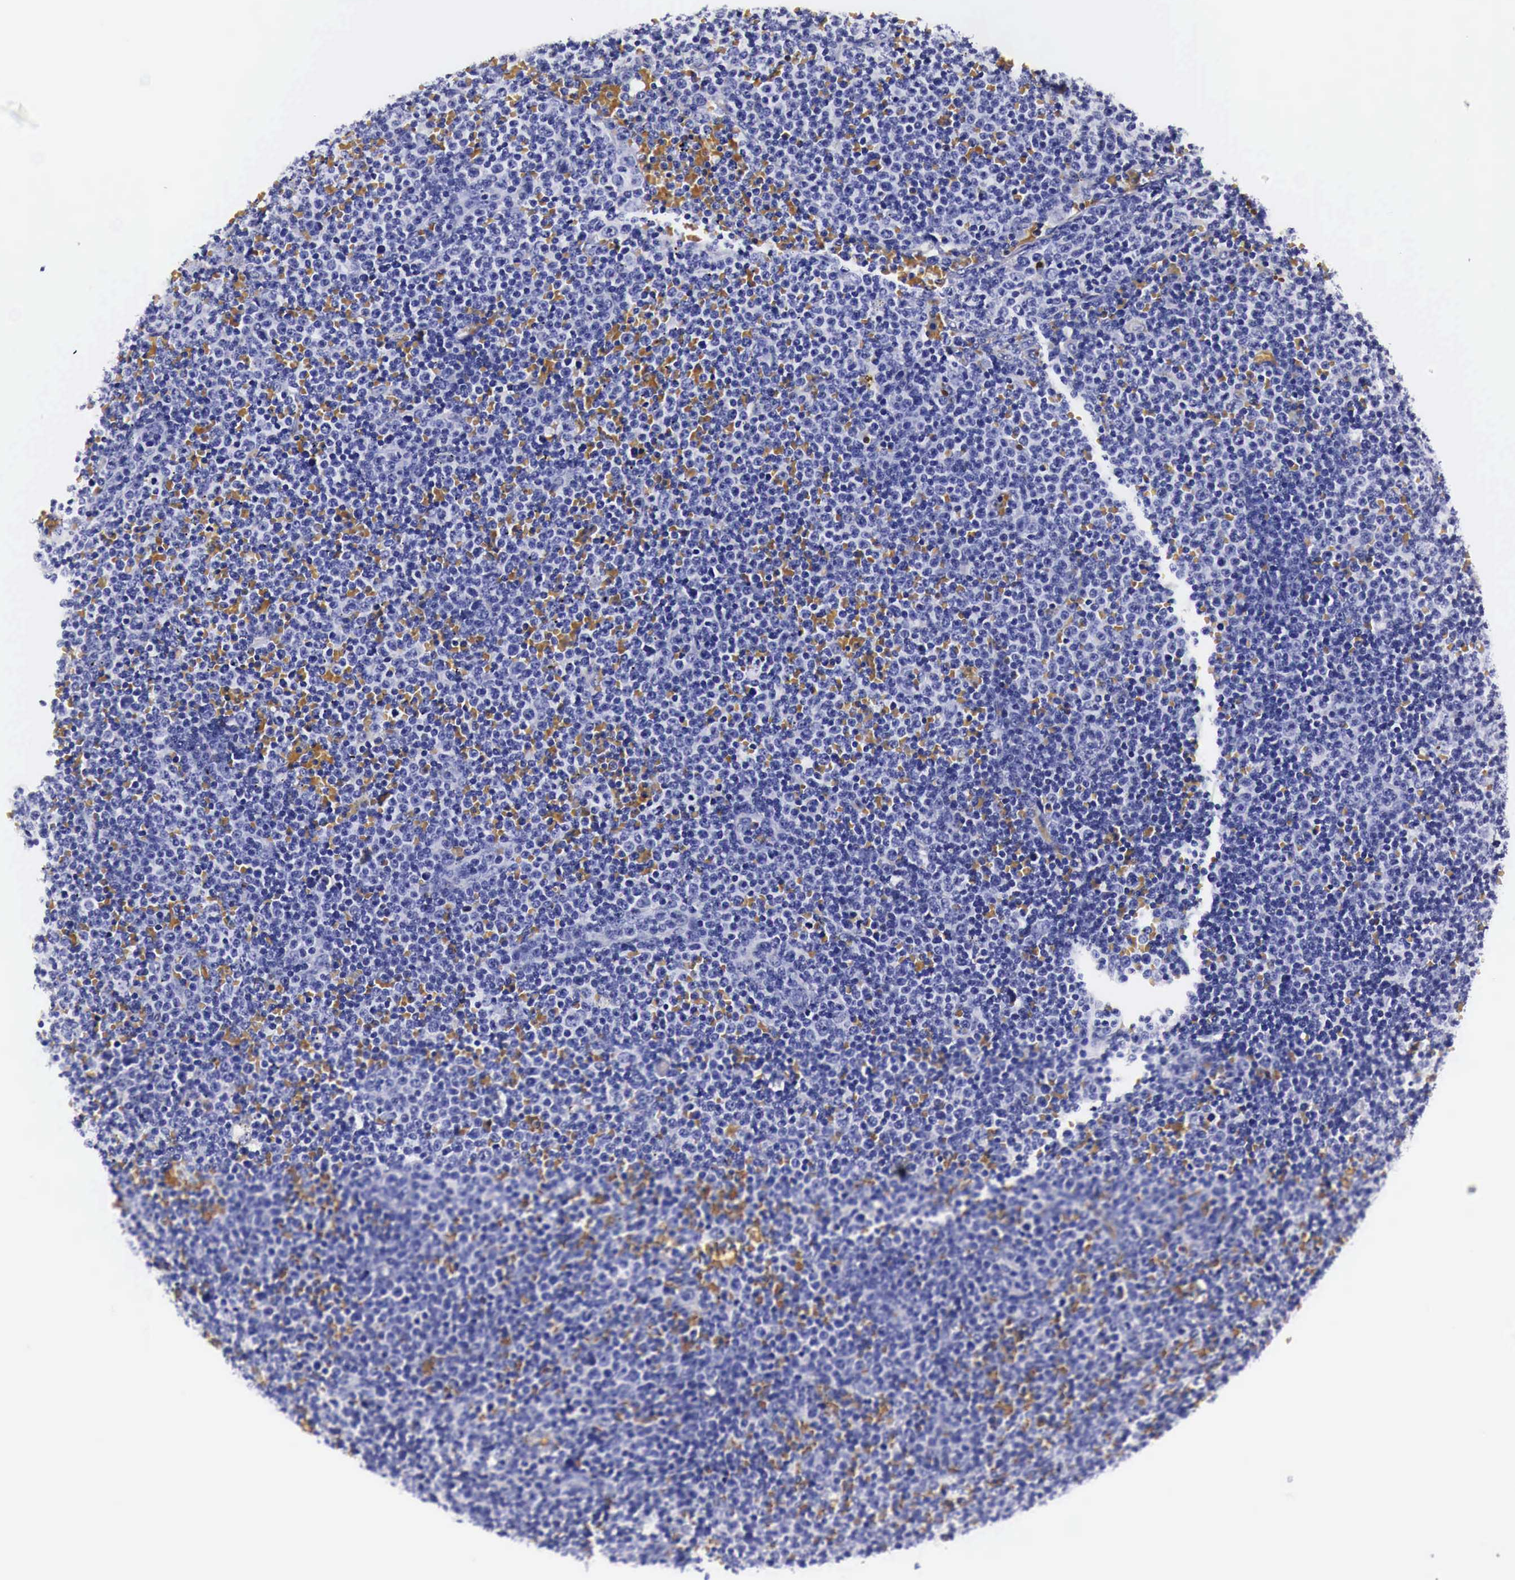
{"staining": {"intensity": "negative", "quantity": "none", "location": "none"}, "tissue": "lymphoma", "cell_type": "Tumor cells", "image_type": "cancer", "snomed": [{"axis": "morphology", "description": "Malignant lymphoma, non-Hodgkin's type, Low grade"}, {"axis": "topography", "description": "Lymph node"}], "caption": "The micrograph displays no staining of tumor cells in malignant lymphoma, non-Hodgkin's type (low-grade). (Immunohistochemistry, brightfield microscopy, high magnification).", "gene": "EGFR", "patient": {"sex": "male", "age": 50}}